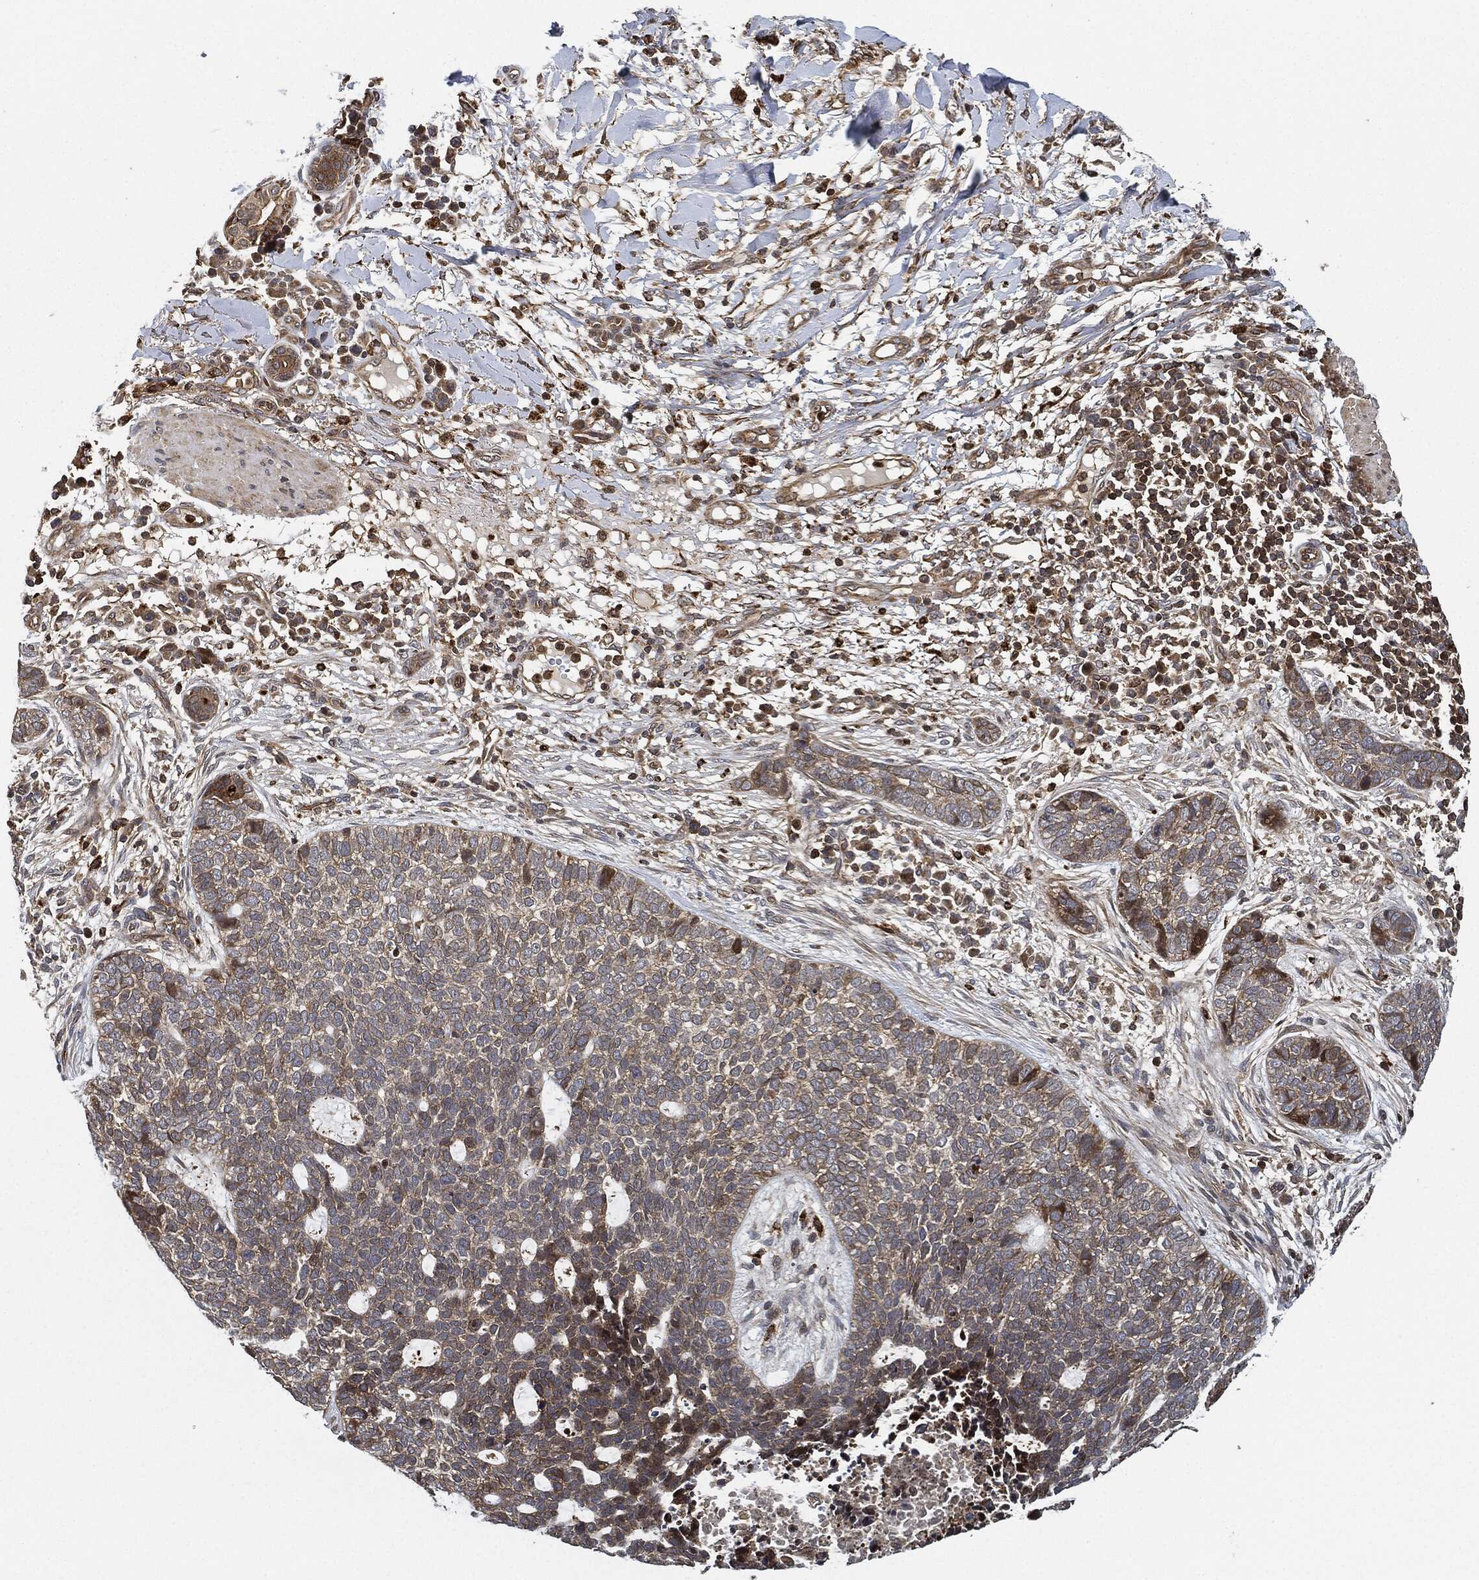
{"staining": {"intensity": "strong", "quantity": "<25%", "location": "cytoplasmic/membranous"}, "tissue": "skin cancer", "cell_type": "Tumor cells", "image_type": "cancer", "snomed": [{"axis": "morphology", "description": "Squamous cell carcinoma, NOS"}, {"axis": "topography", "description": "Skin"}], "caption": "This is an image of immunohistochemistry staining of squamous cell carcinoma (skin), which shows strong staining in the cytoplasmic/membranous of tumor cells.", "gene": "MAP3K3", "patient": {"sex": "male", "age": 88}}